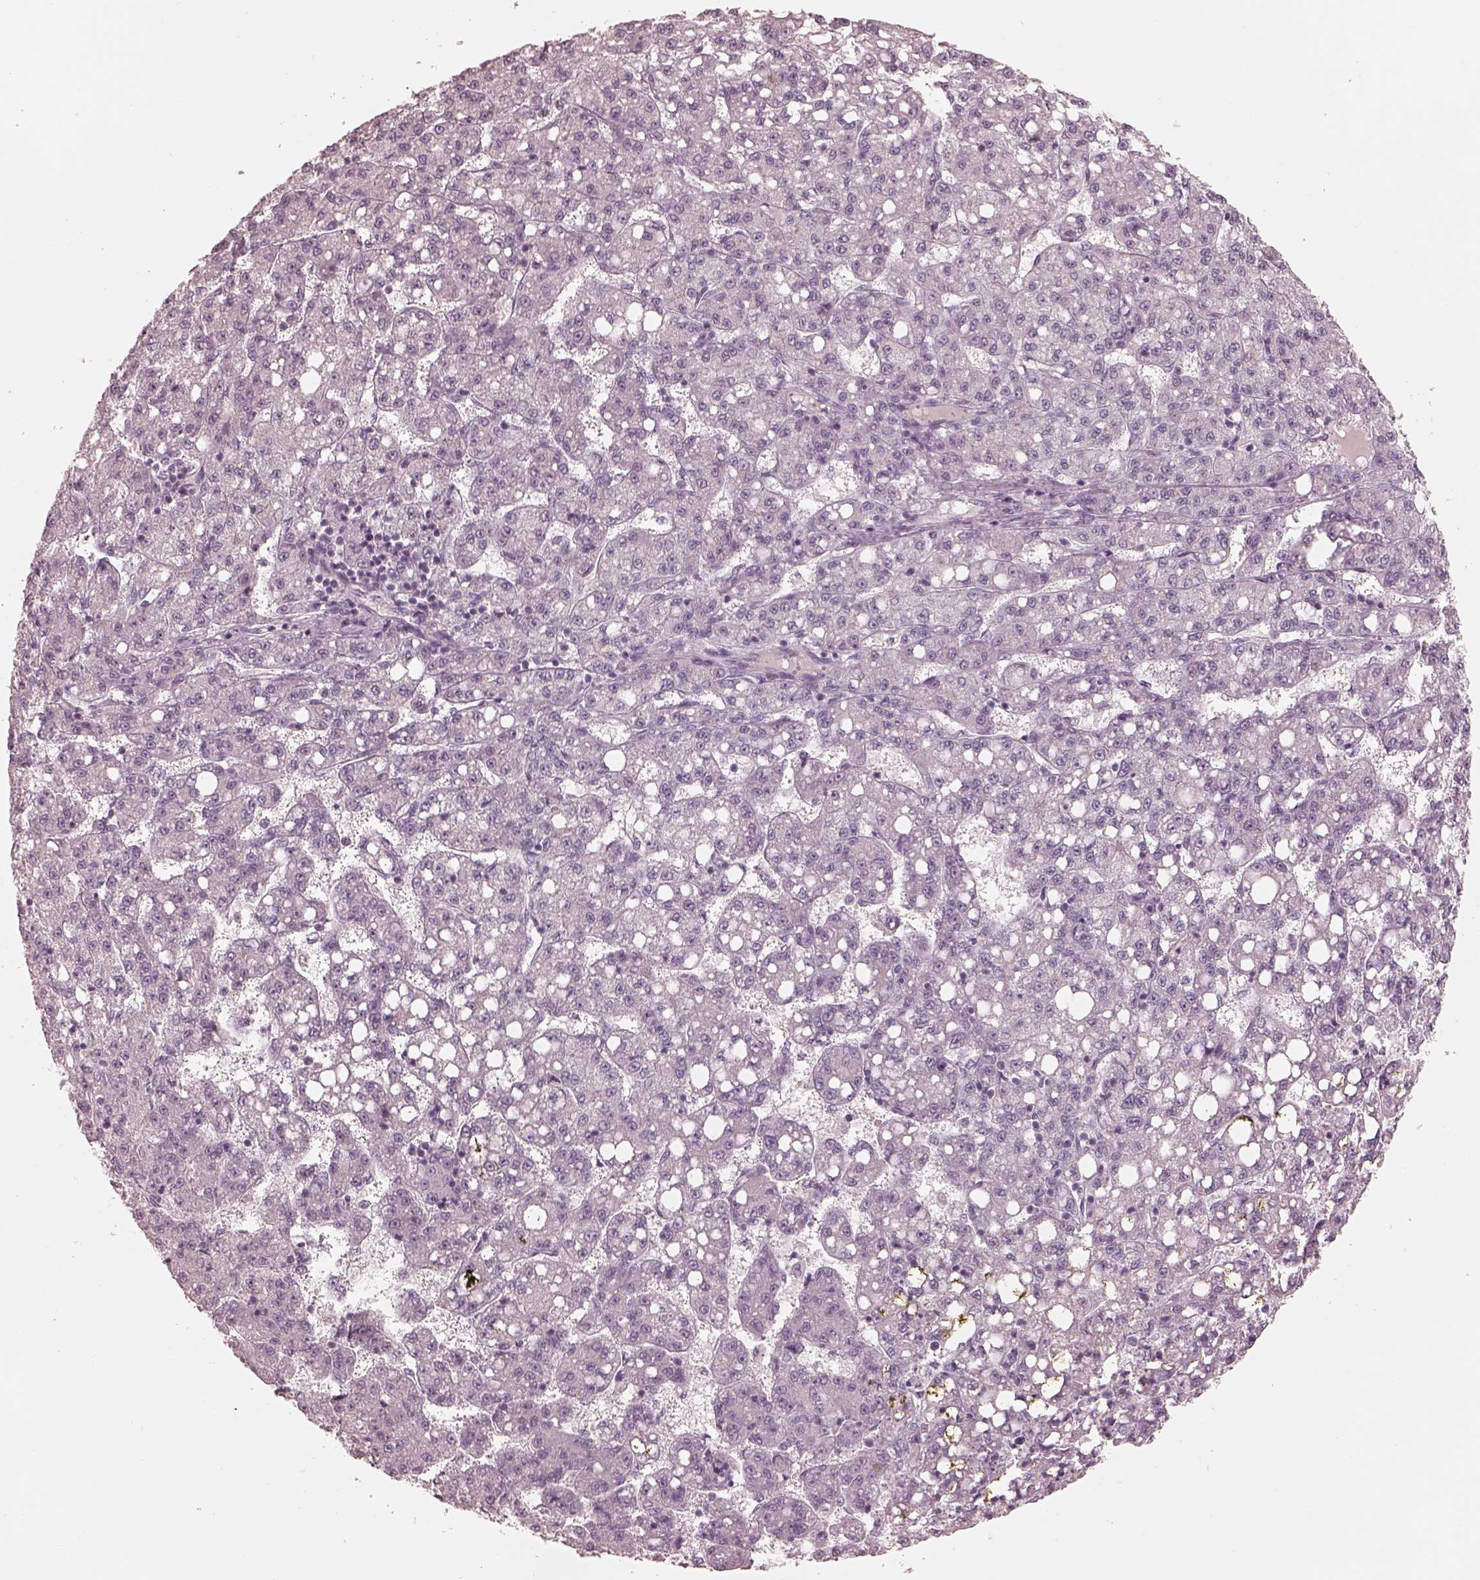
{"staining": {"intensity": "negative", "quantity": "none", "location": "none"}, "tissue": "liver cancer", "cell_type": "Tumor cells", "image_type": "cancer", "snomed": [{"axis": "morphology", "description": "Carcinoma, Hepatocellular, NOS"}, {"axis": "topography", "description": "Liver"}], "caption": "DAB immunohistochemical staining of hepatocellular carcinoma (liver) demonstrates no significant staining in tumor cells.", "gene": "PRKACG", "patient": {"sex": "female", "age": 65}}